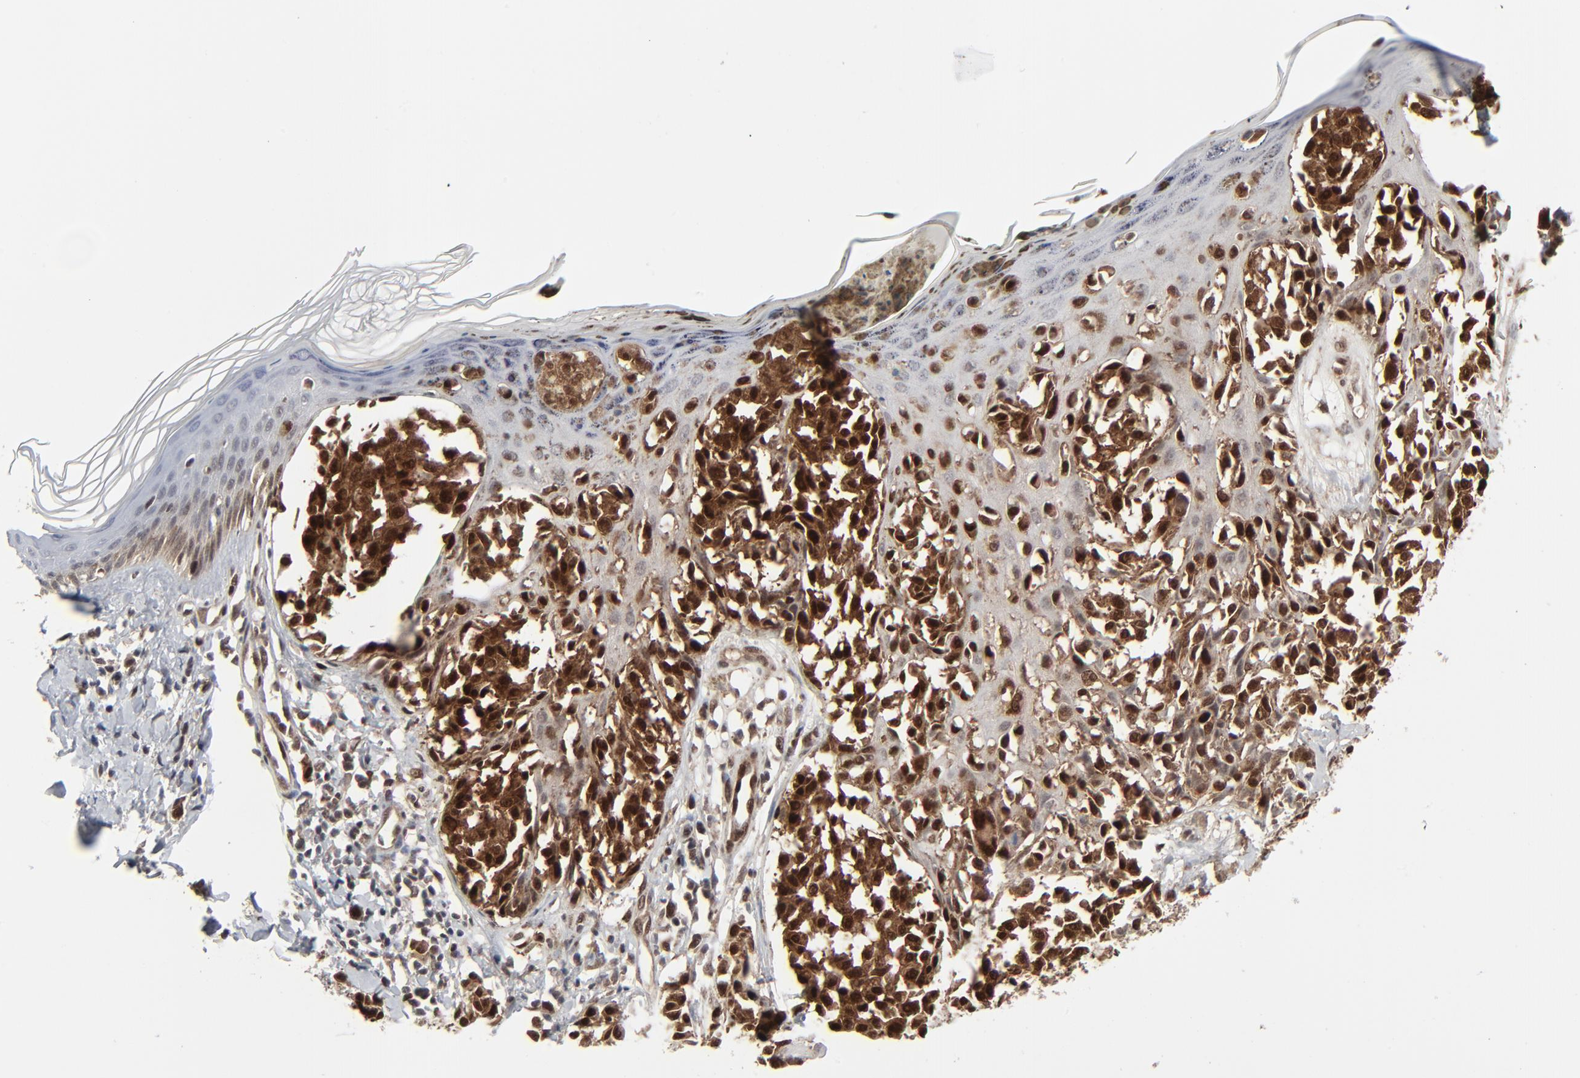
{"staining": {"intensity": "strong", "quantity": ">75%", "location": "cytoplasmic/membranous,nuclear"}, "tissue": "melanoma", "cell_type": "Tumor cells", "image_type": "cancer", "snomed": [{"axis": "morphology", "description": "Malignant melanoma, NOS"}, {"axis": "topography", "description": "Skin"}], "caption": "Brown immunohistochemical staining in malignant melanoma demonstrates strong cytoplasmic/membranous and nuclear positivity in approximately >75% of tumor cells. The protein of interest is stained brown, and the nuclei are stained in blue (DAB IHC with brightfield microscopy, high magnification).", "gene": "AKT1", "patient": {"sex": "female", "age": 38}}